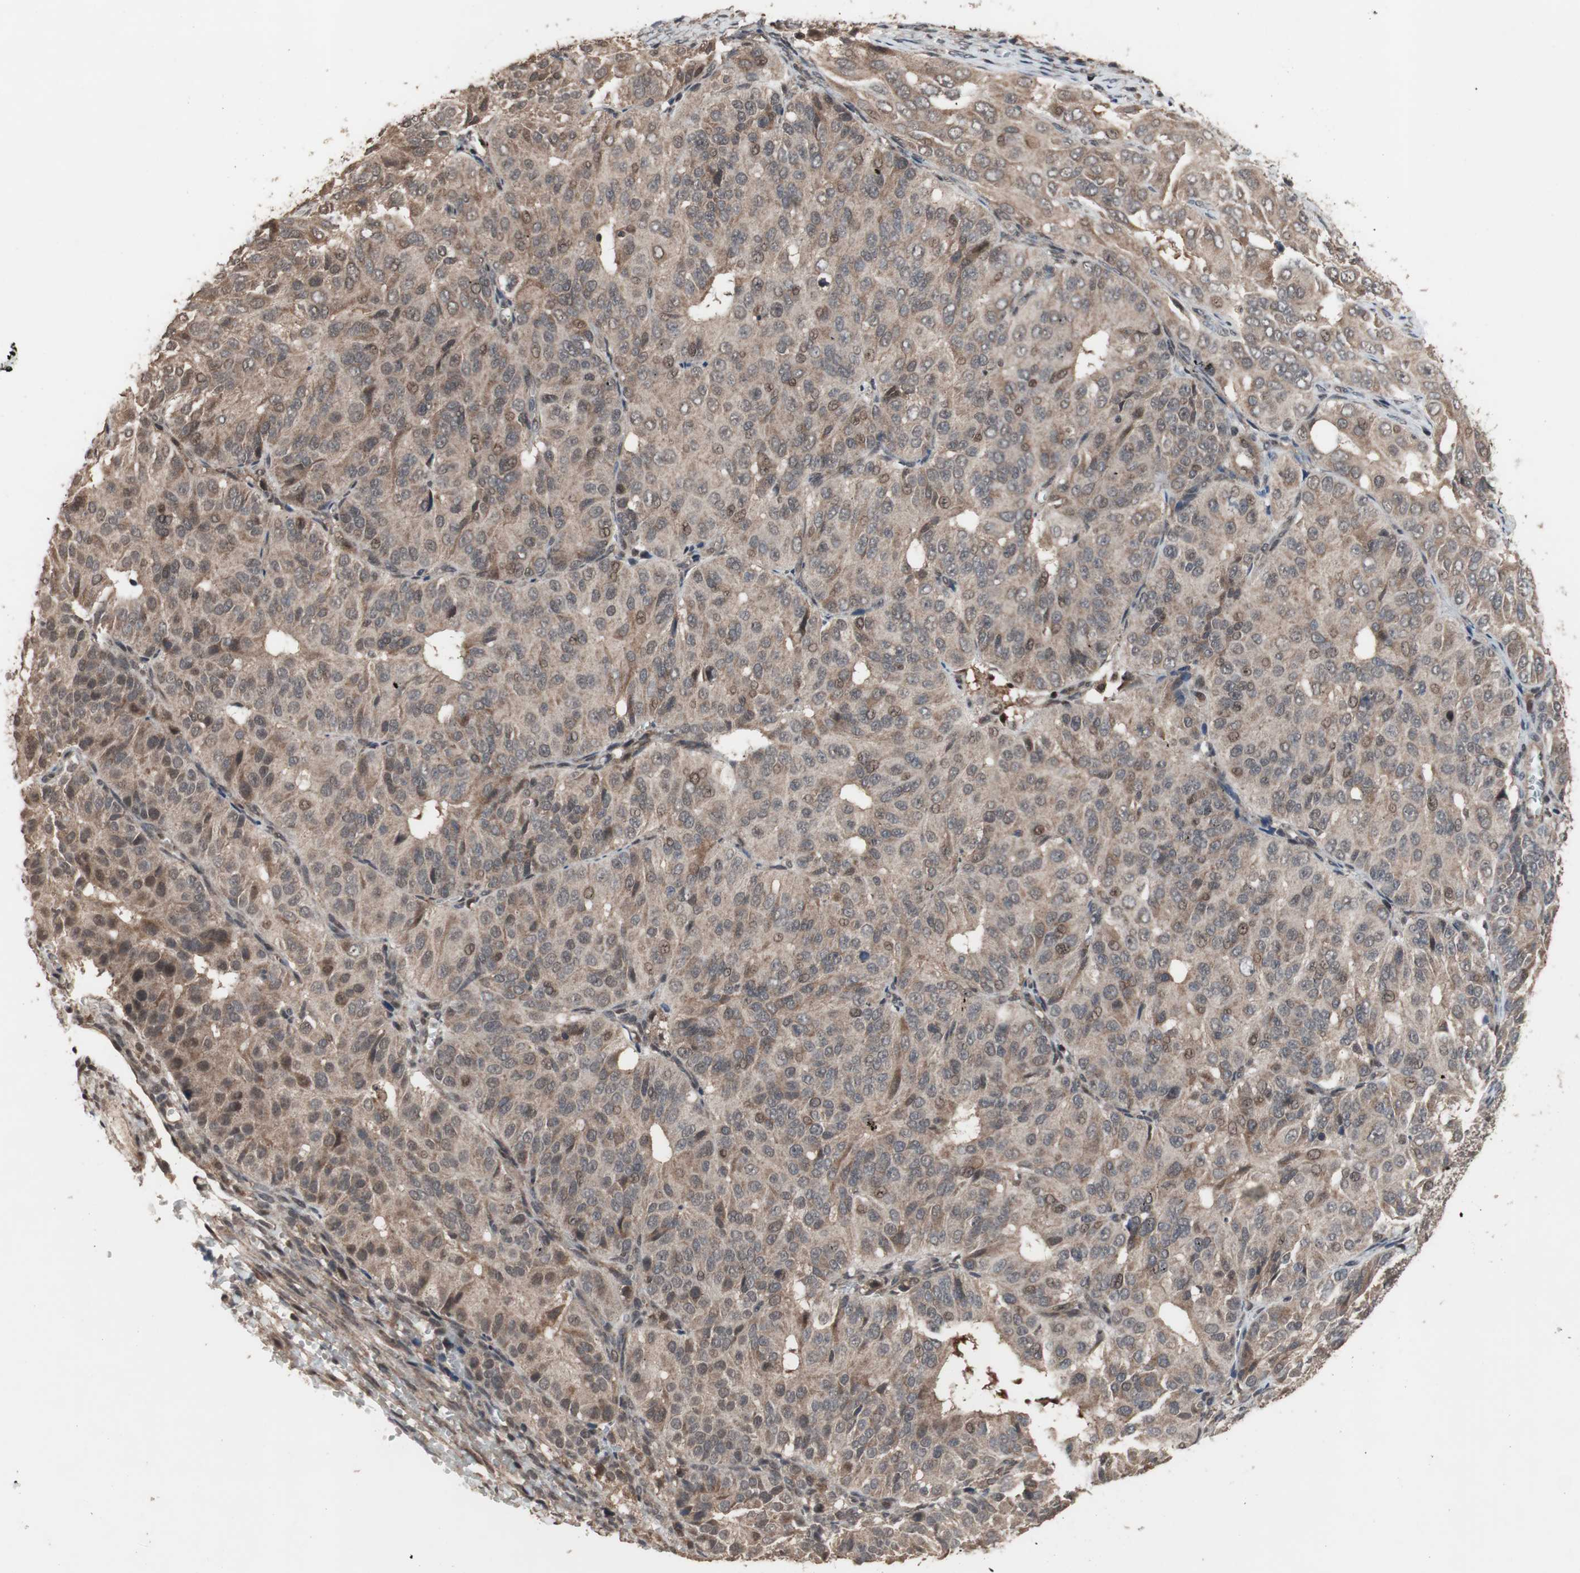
{"staining": {"intensity": "moderate", "quantity": ">75%", "location": "cytoplasmic/membranous"}, "tissue": "ovarian cancer", "cell_type": "Tumor cells", "image_type": "cancer", "snomed": [{"axis": "morphology", "description": "Carcinoma, endometroid"}, {"axis": "topography", "description": "Ovary"}], "caption": "Ovarian endometroid carcinoma was stained to show a protein in brown. There is medium levels of moderate cytoplasmic/membranous expression in approximately >75% of tumor cells. Nuclei are stained in blue.", "gene": "KANSL1", "patient": {"sex": "female", "age": 51}}